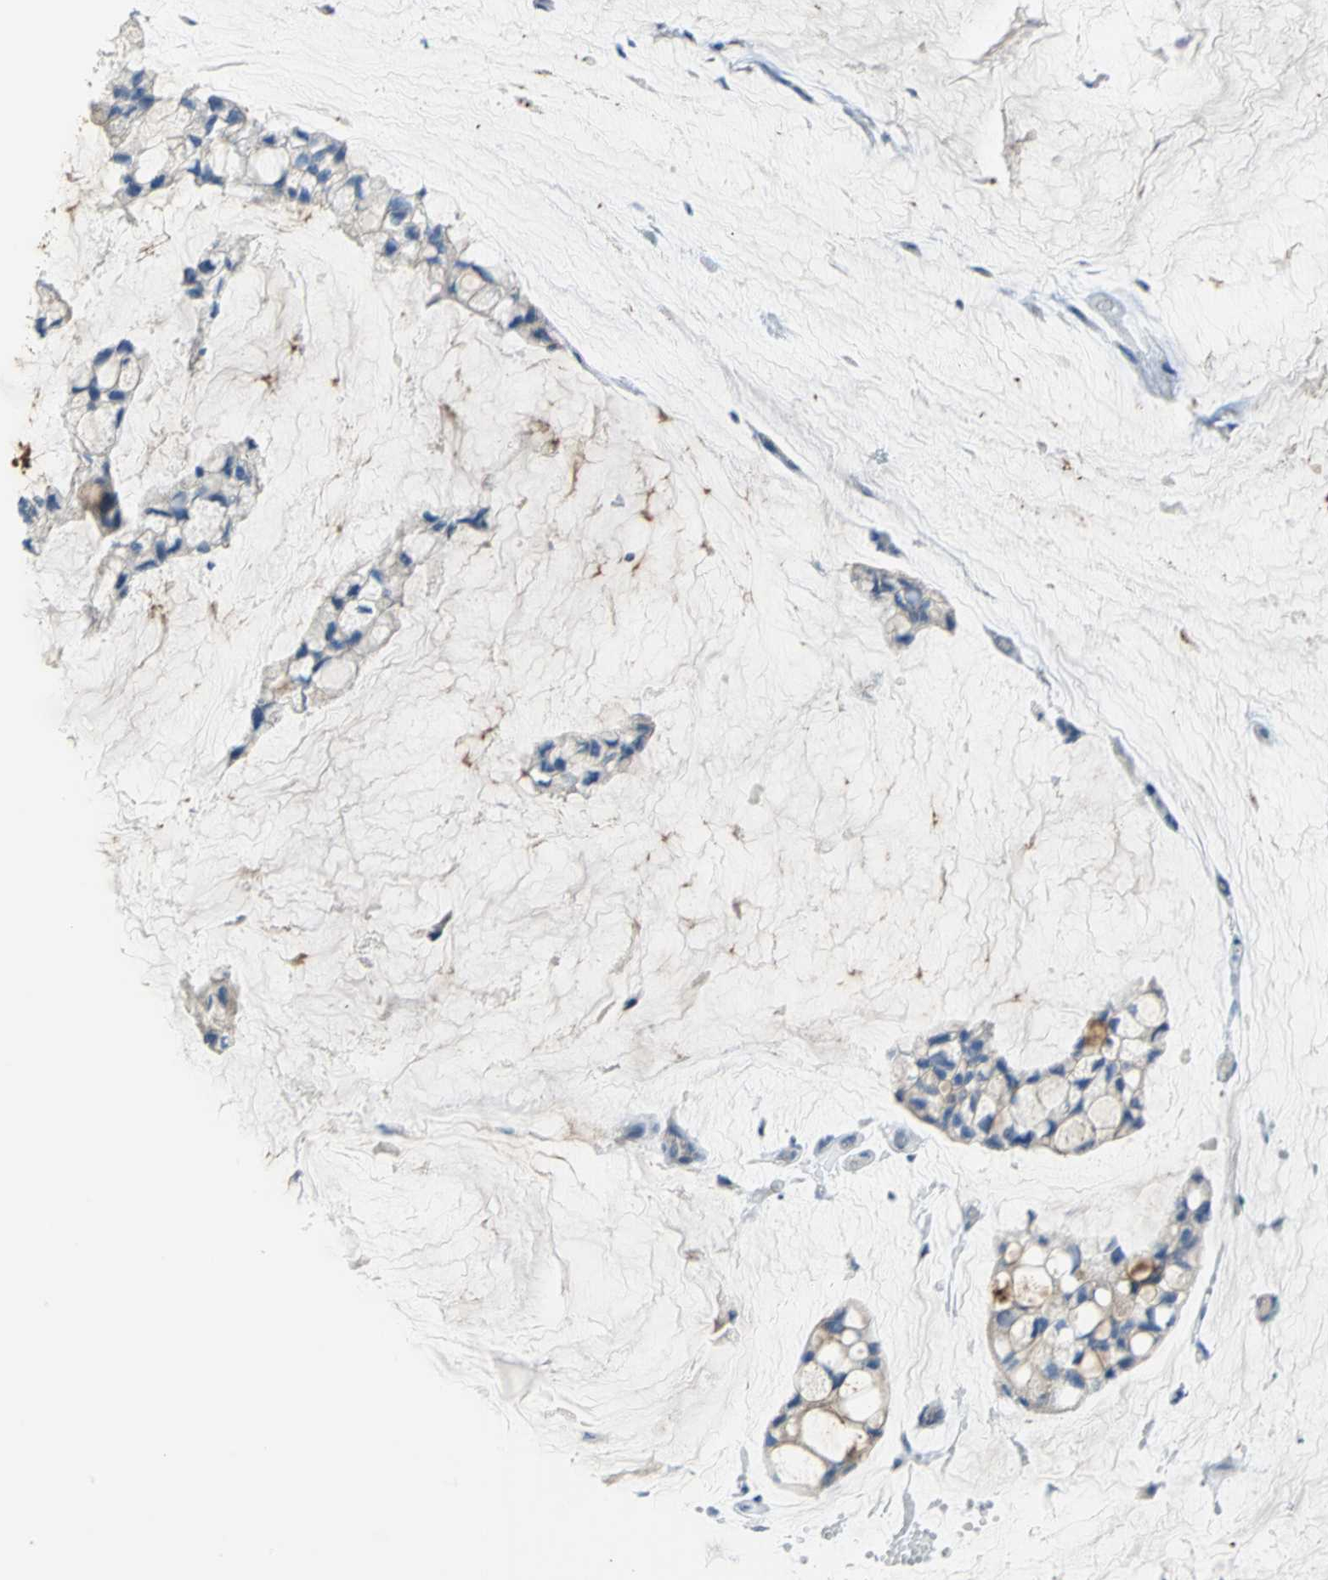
{"staining": {"intensity": "moderate", "quantity": "<25%", "location": "cytoplasmic/membranous"}, "tissue": "ovarian cancer", "cell_type": "Tumor cells", "image_type": "cancer", "snomed": [{"axis": "morphology", "description": "Cystadenocarcinoma, mucinous, NOS"}, {"axis": "topography", "description": "Ovary"}], "caption": "IHC staining of ovarian cancer, which displays low levels of moderate cytoplasmic/membranous positivity in about <25% of tumor cells indicating moderate cytoplasmic/membranous protein staining. The staining was performed using DAB (brown) for protein detection and nuclei were counterstained in hematoxylin (blue).", "gene": "HTR1F", "patient": {"sex": "female", "age": 39}}